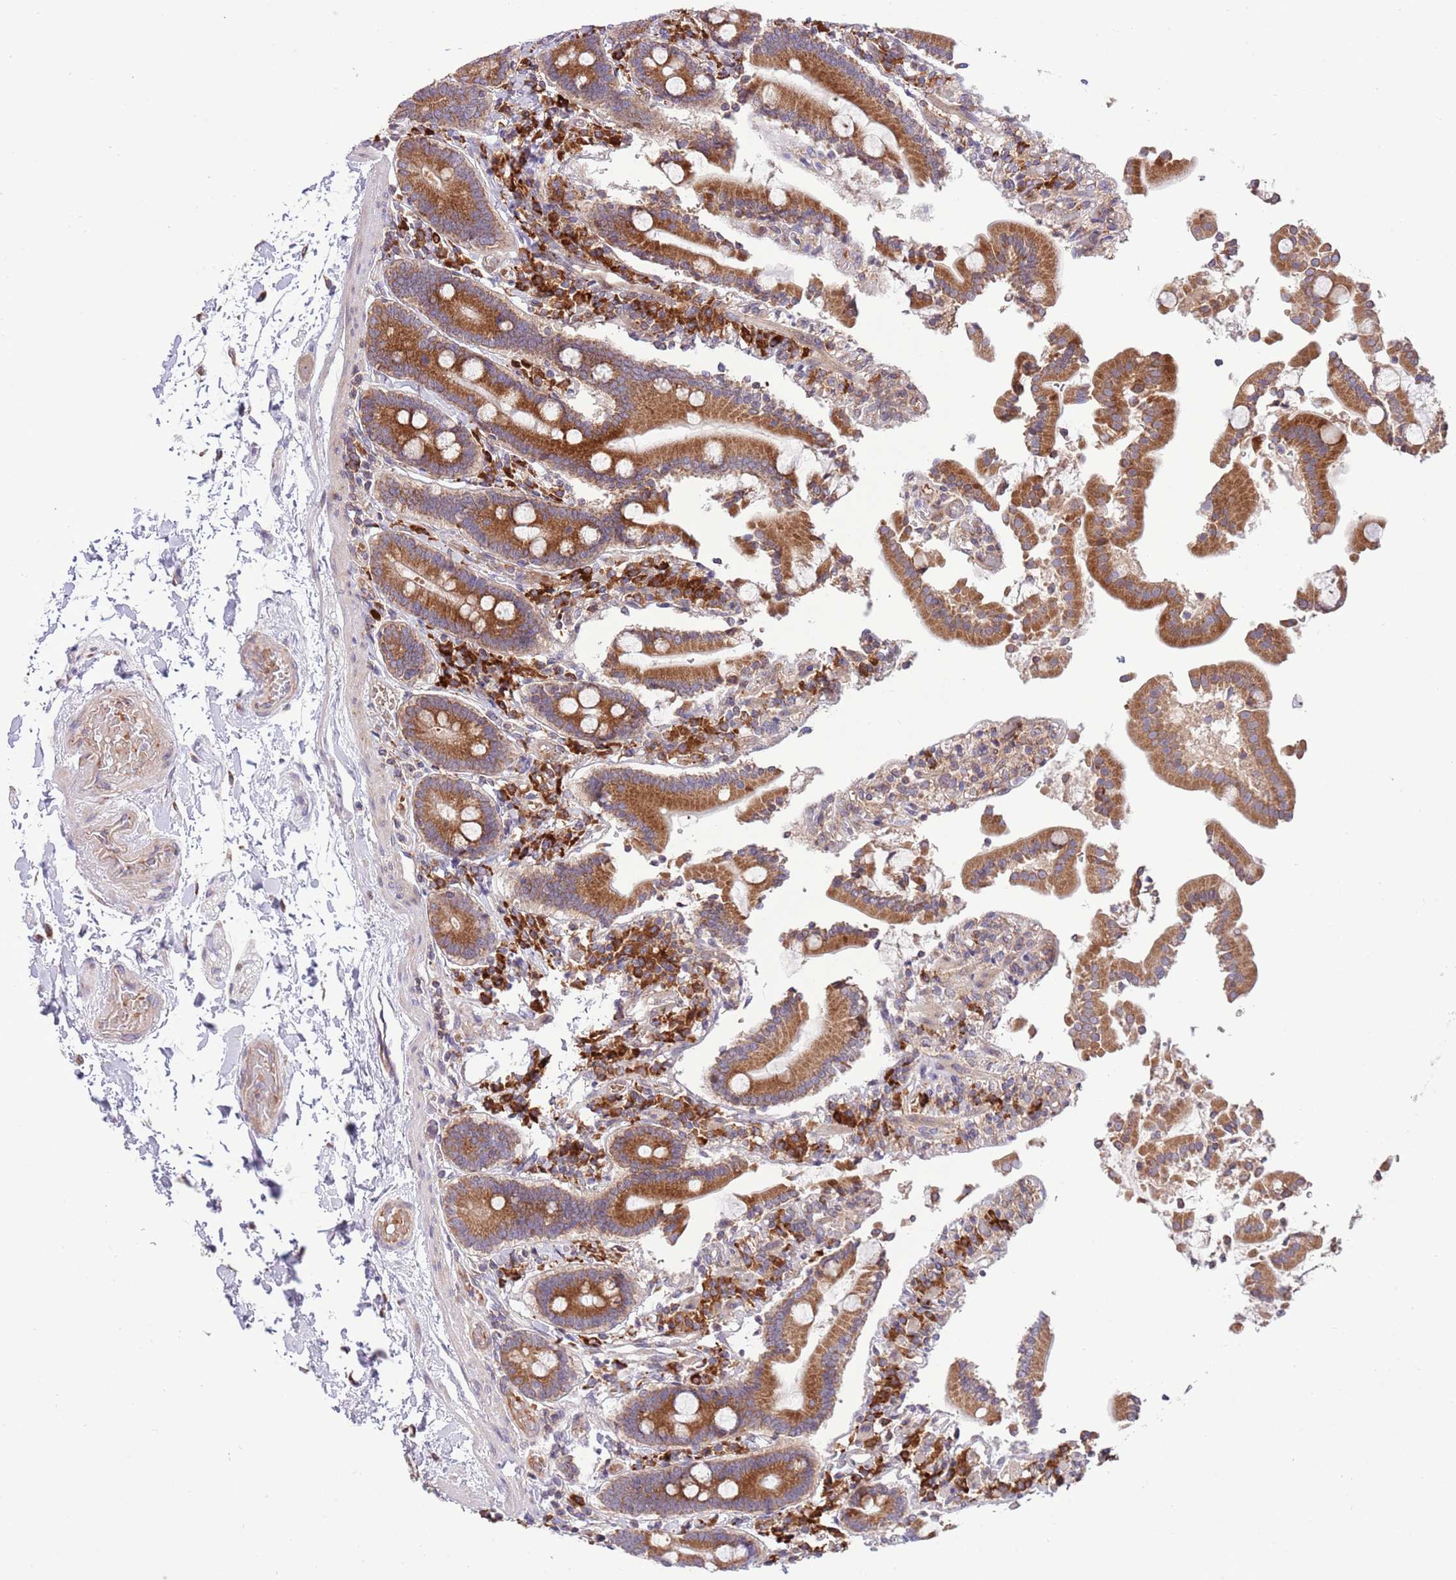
{"staining": {"intensity": "strong", "quantity": ">75%", "location": "cytoplasmic/membranous"}, "tissue": "duodenum", "cell_type": "Glandular cells", "image_type": "normal", "snomed": [{"axis": "morphology", "description": "Normal tissue, NOS"}, {"axis": "topography", "description": "Duodenum"}], "caption": "Immunohistochemical staining of unremarkable duodenum displays >75% levels of strong cytoplasmic/membranous protein staining in approximately >75% of glandular cells.", "gene": "DAND5", "patient": {"sex": "male", "age": 55}}